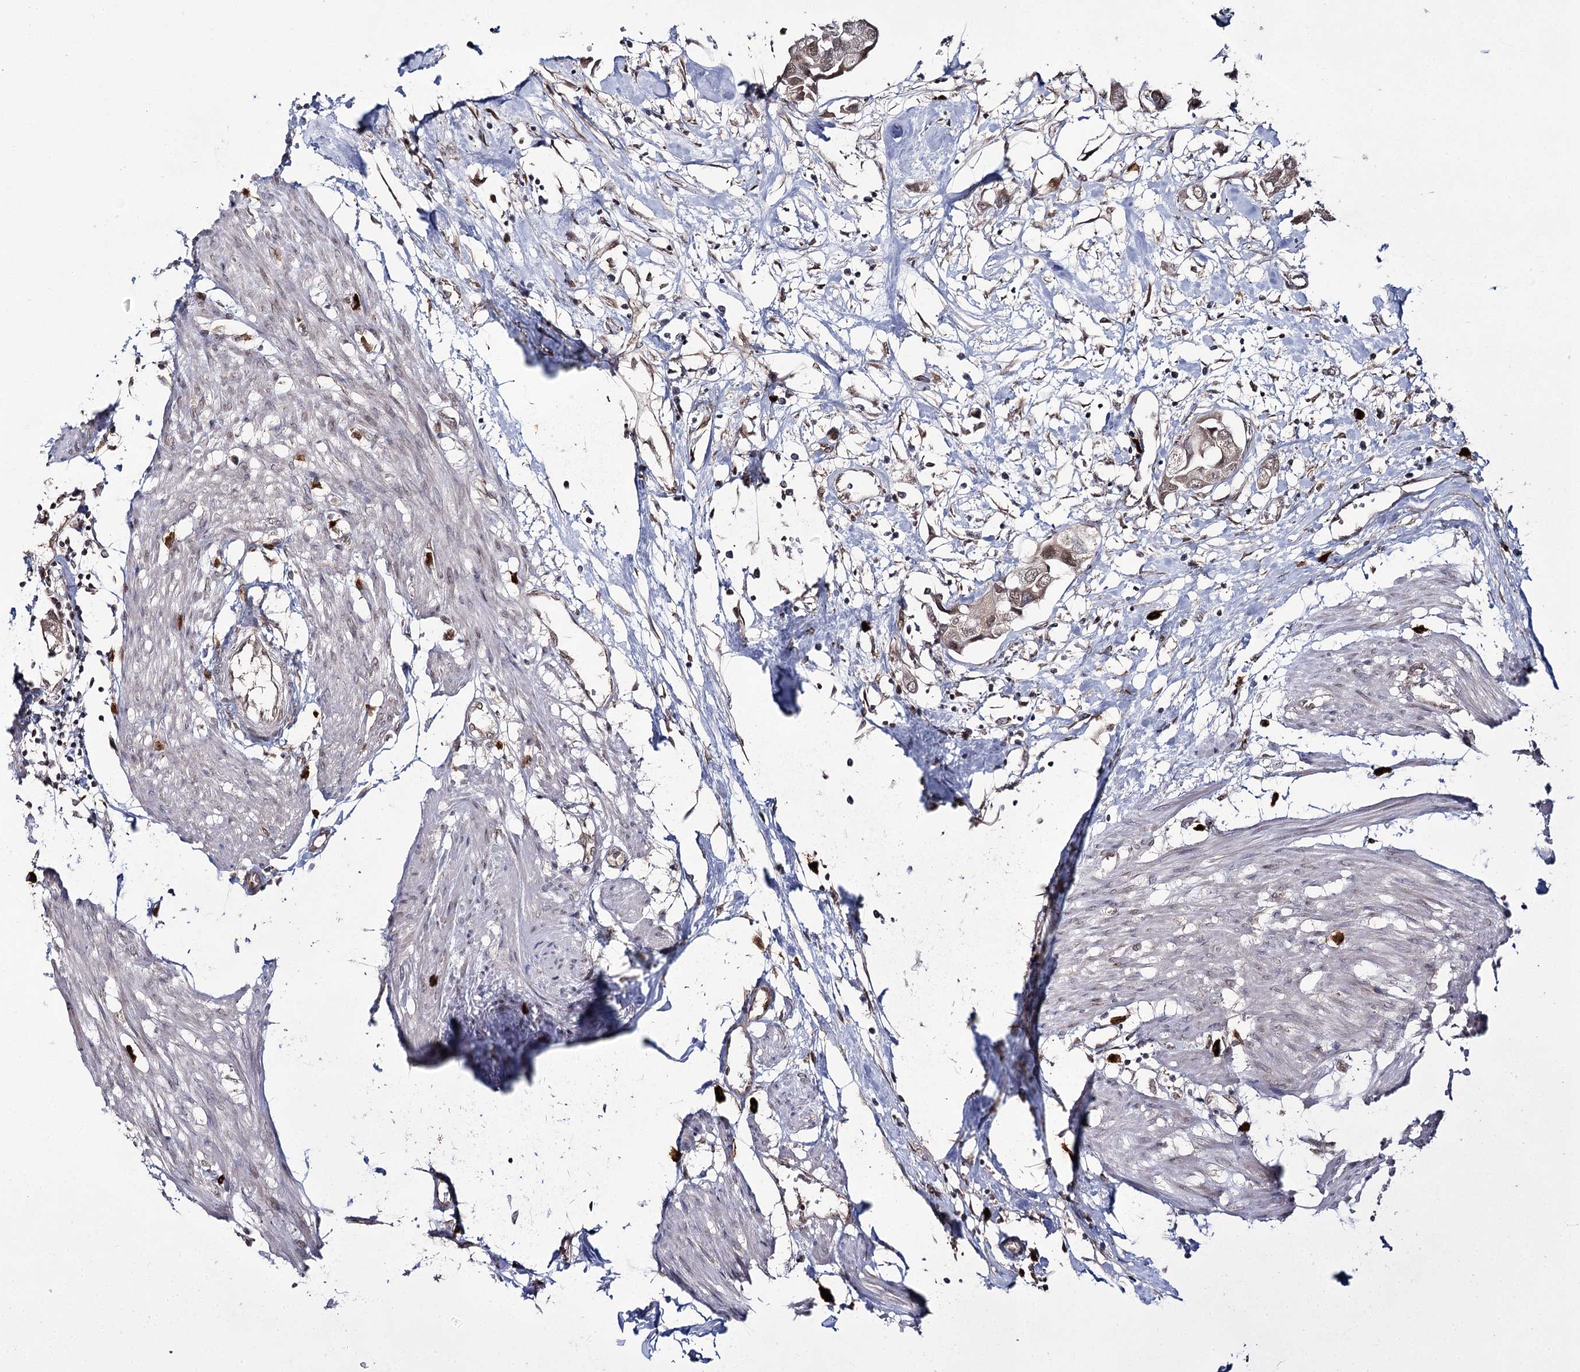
{"staining": {"intensity": "weak", "quantity": "25%-75%", "location": "nuclear"}, "tissue": "urothelial cancer", "cell_type": "Tumor cells", "image_type": "cancer", "snomed": [{"axis": "morphology", "description": "Urothelial carcinoma, High grade"}, {"axis": "topography", "description": "Urinary bladder"}], "caption": "This is a histology image of immunohistochemistry staining of urothelial cancer, which shows weak expression in the nuclear of tumor cells.", "gene": "TRNT1", "patient": {"sex": "male", "age": 64}}